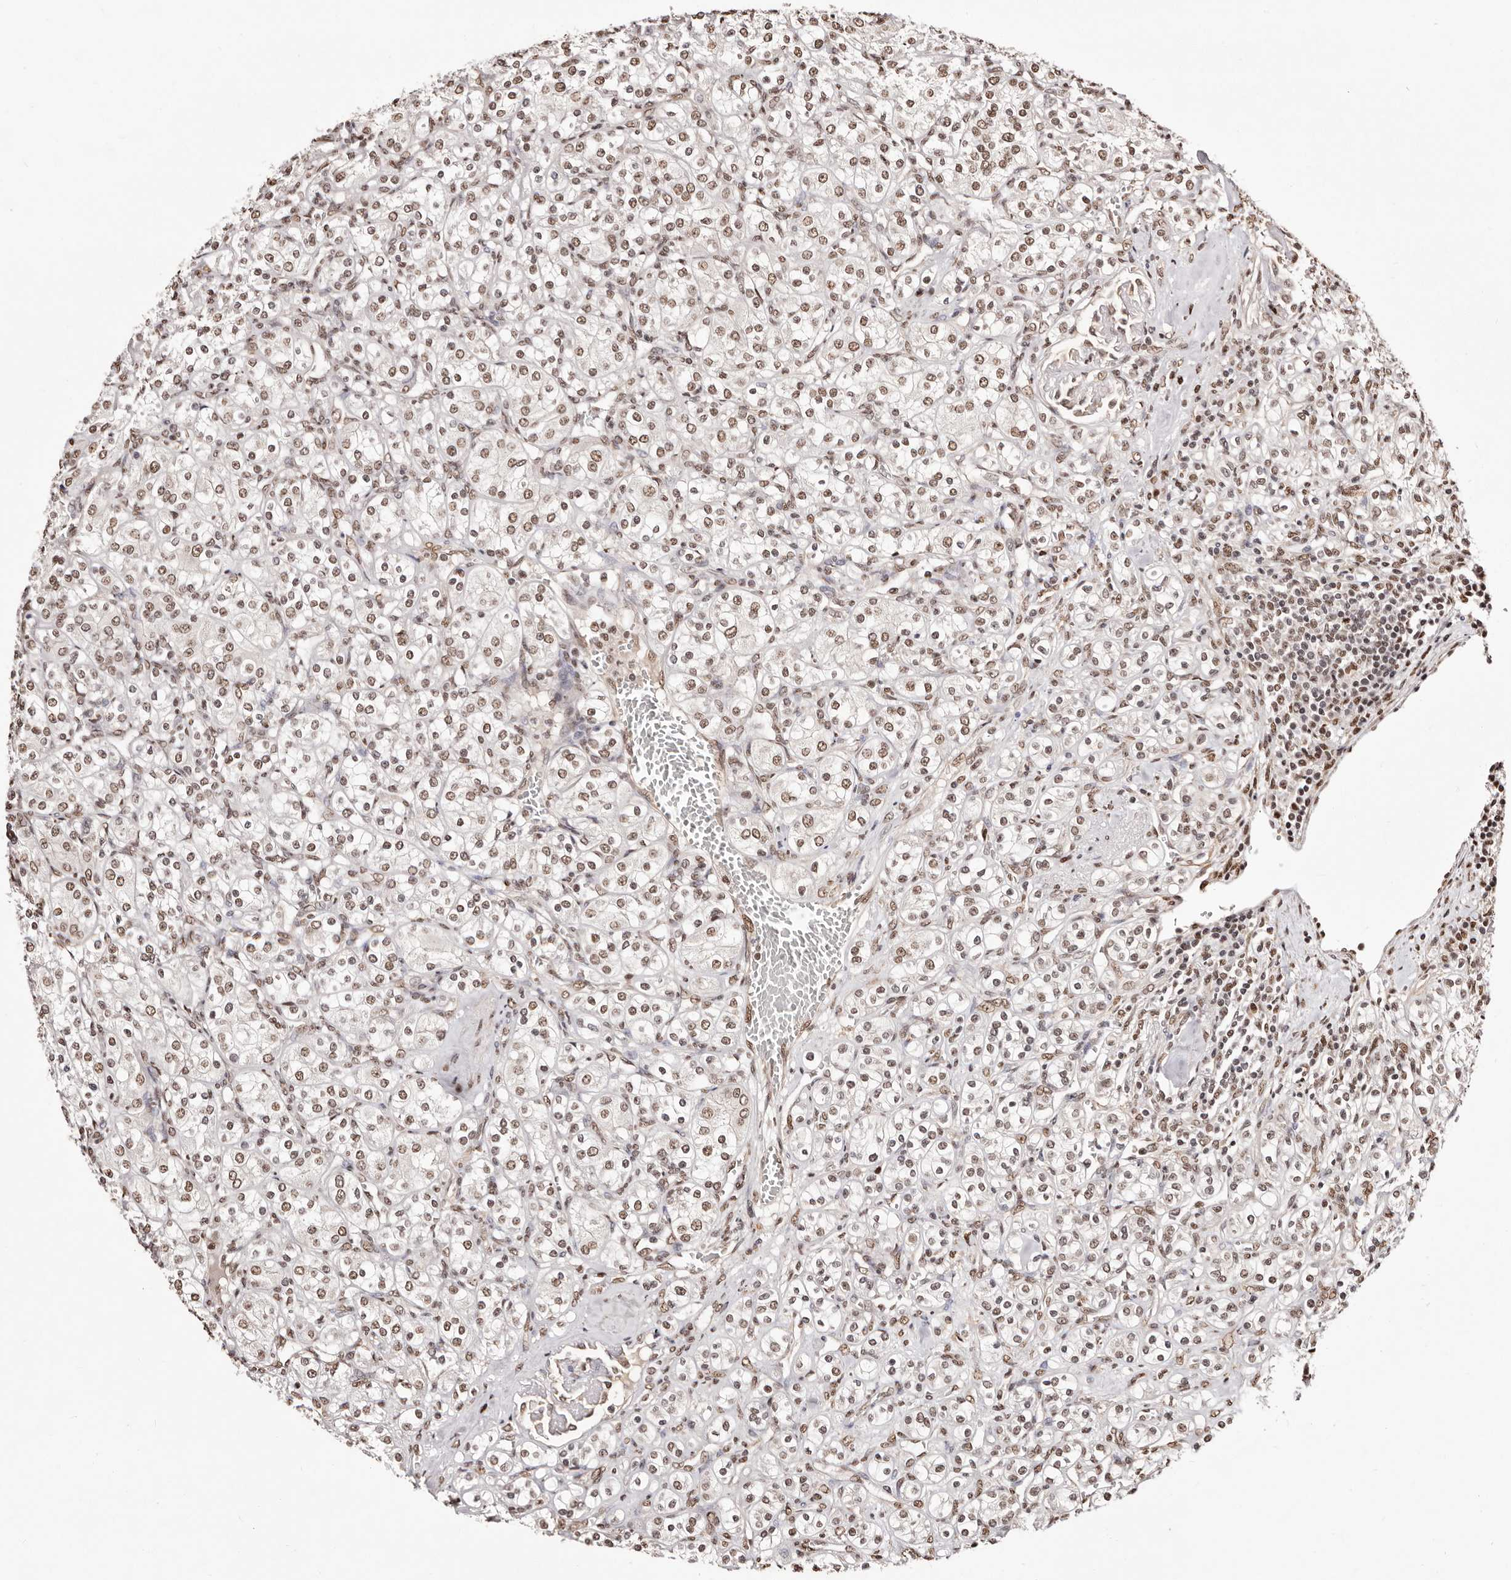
{"staining": {"intensity": "moderate", "quantity": ">75%", "location": "nuclear"}, "tissue": "renal cancer", "cell_type": "Tumor cells", "image_type": "cancer", "snomed": [{"axis": "morphology", "description": "Adenocarcinoma, NOS"}, {"axis": "topography", "description": "Kidney"}], "caption": "A histopathology image of renal cancer (adenocarcinoma) stained for a protein shows moderate nuclear brown staining in tumor cells.", "gene": "BICRAL", "patient": {"sex": "male", "age": 77}}